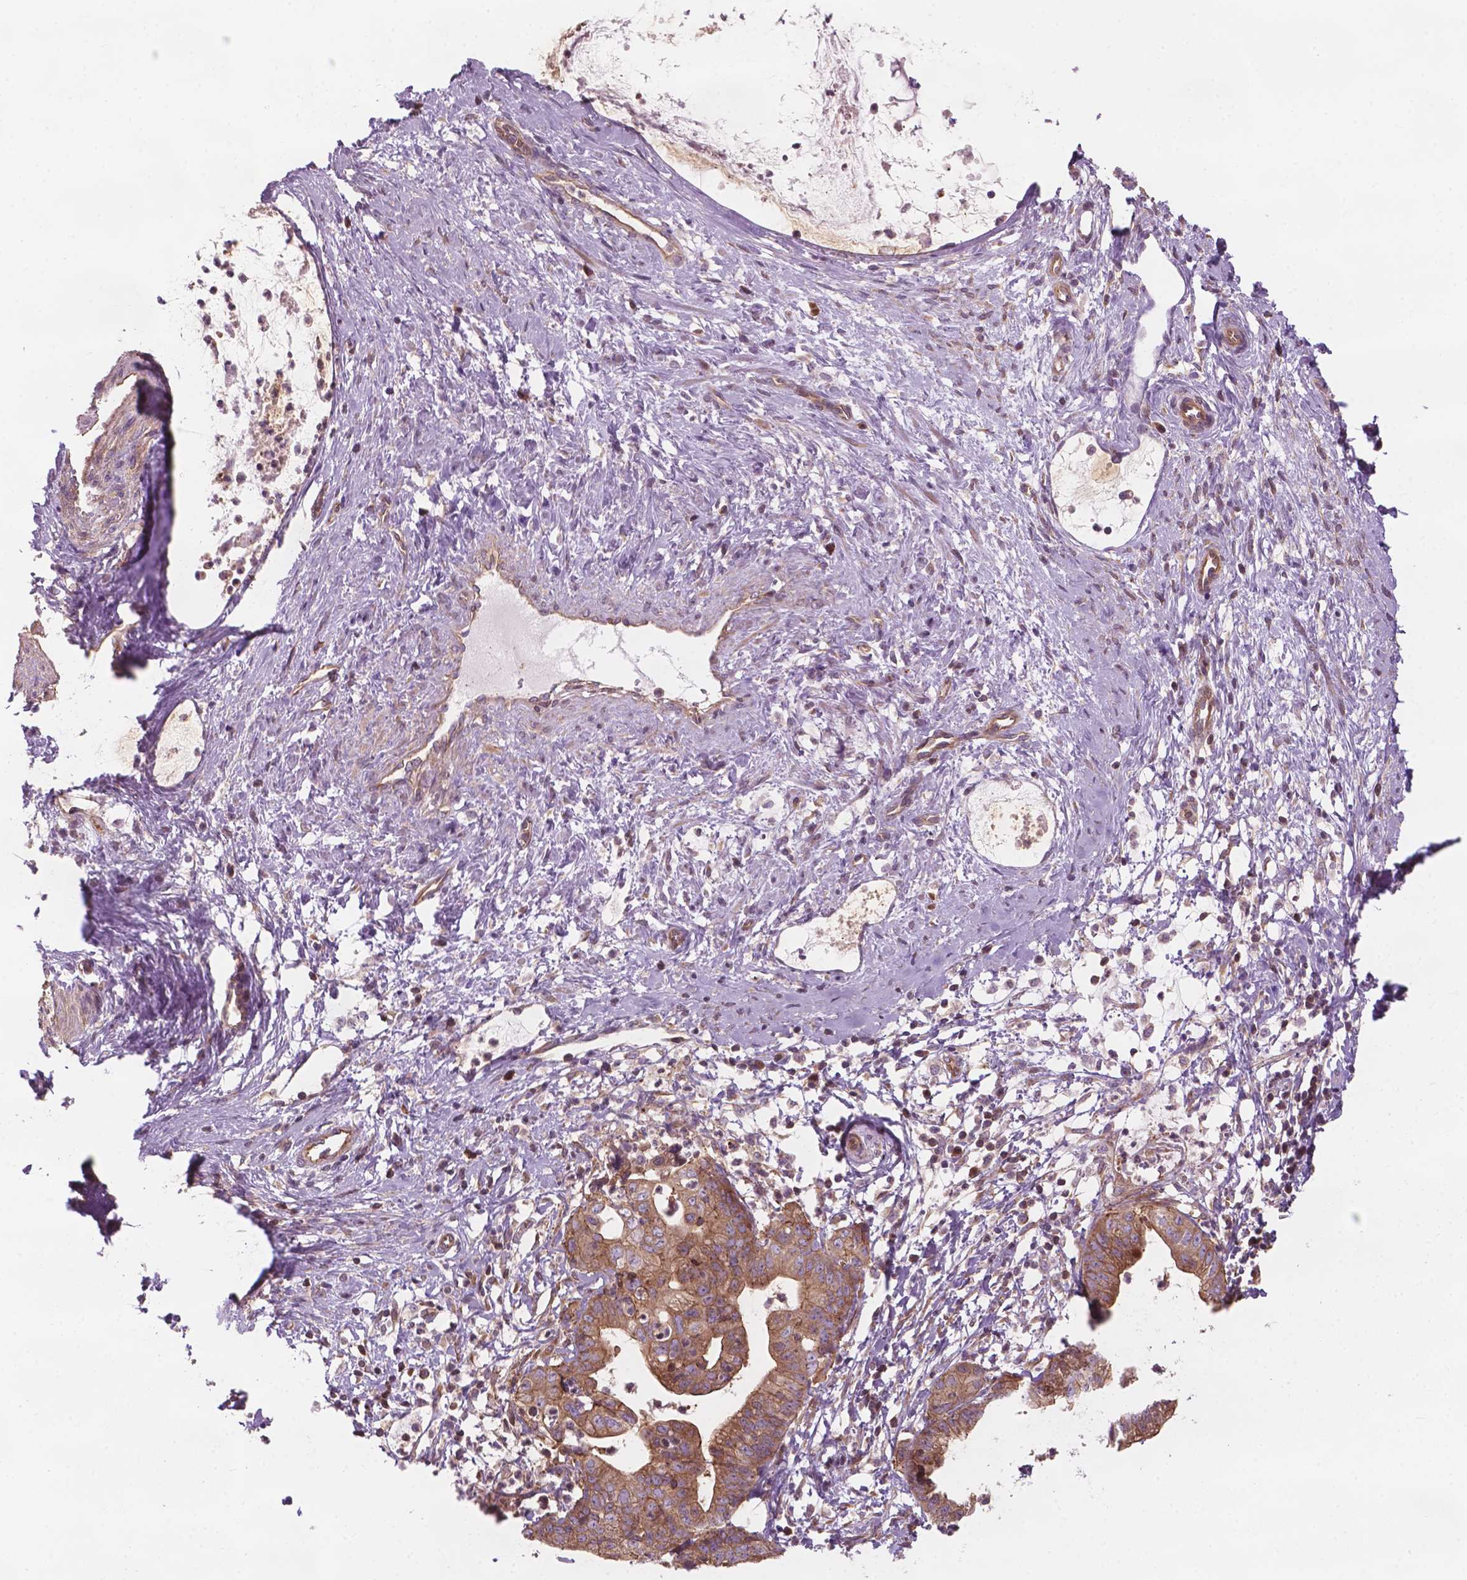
{"staining": {"intensity": "moderate", "quantity": ">75%", "location": "cytoplasmic/membranous"}, "tissue": "cervical cancer", "cell_type": "Tumor cells", "image_type": "cancer", "snomed": [{"axis": "morphology", "description": "Normal tissue, NOS"}, {"axis": "morphology", "description": "Adenocarcinoma, NOS"}, {"axis": "topography", "description": "Cervix"}], "caption": "A photomicrograph of cervical cancer stained for a protein reveals moderate cytoplasmic/membranous brown staining in tumor cells.", "gene": "SURF4", "patient": {"sex": "female", "age": 38}}